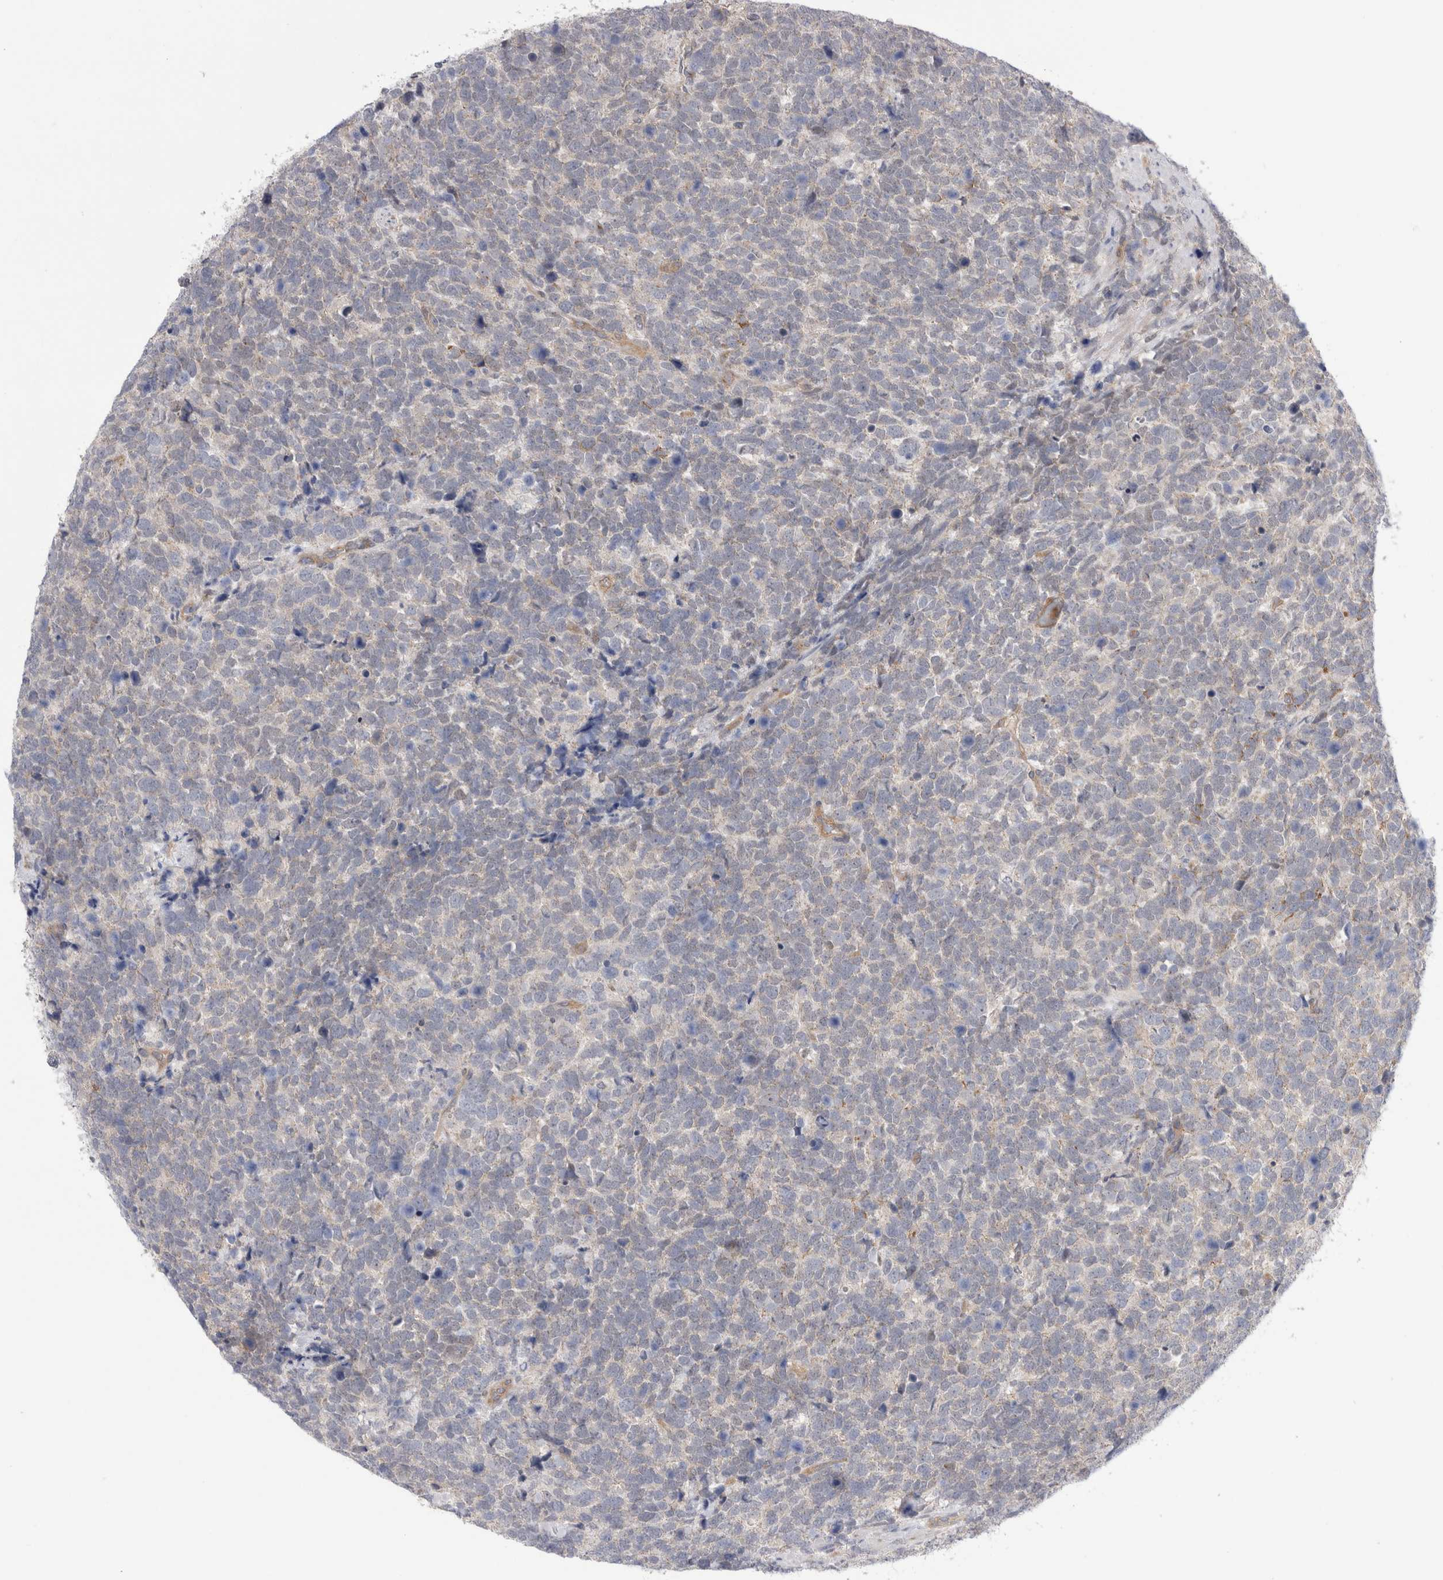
{"staining": {"intensity": "negative", "quantity": "none", "location": "none"}, "tissue": "urothelial cancer", "cell_type": "Tumor cells", "image_type": "cancer", "snomed": [{"axis": "morphology", "description": "Urothelial carcinoma, High grade"}, {"axis": "topography", "description": "Urinary bladder"}], "caption": "High magnification brightfield microscopy of high-grade urothelial carcinoma stained with DAB (3,3'-diaminobenzidine) (brown) and counterstained with hematoxylin (blue): tumor cells show no significant expression.", "gene": "TAFA5", "patient": {"sex": "female", "age": 82}}